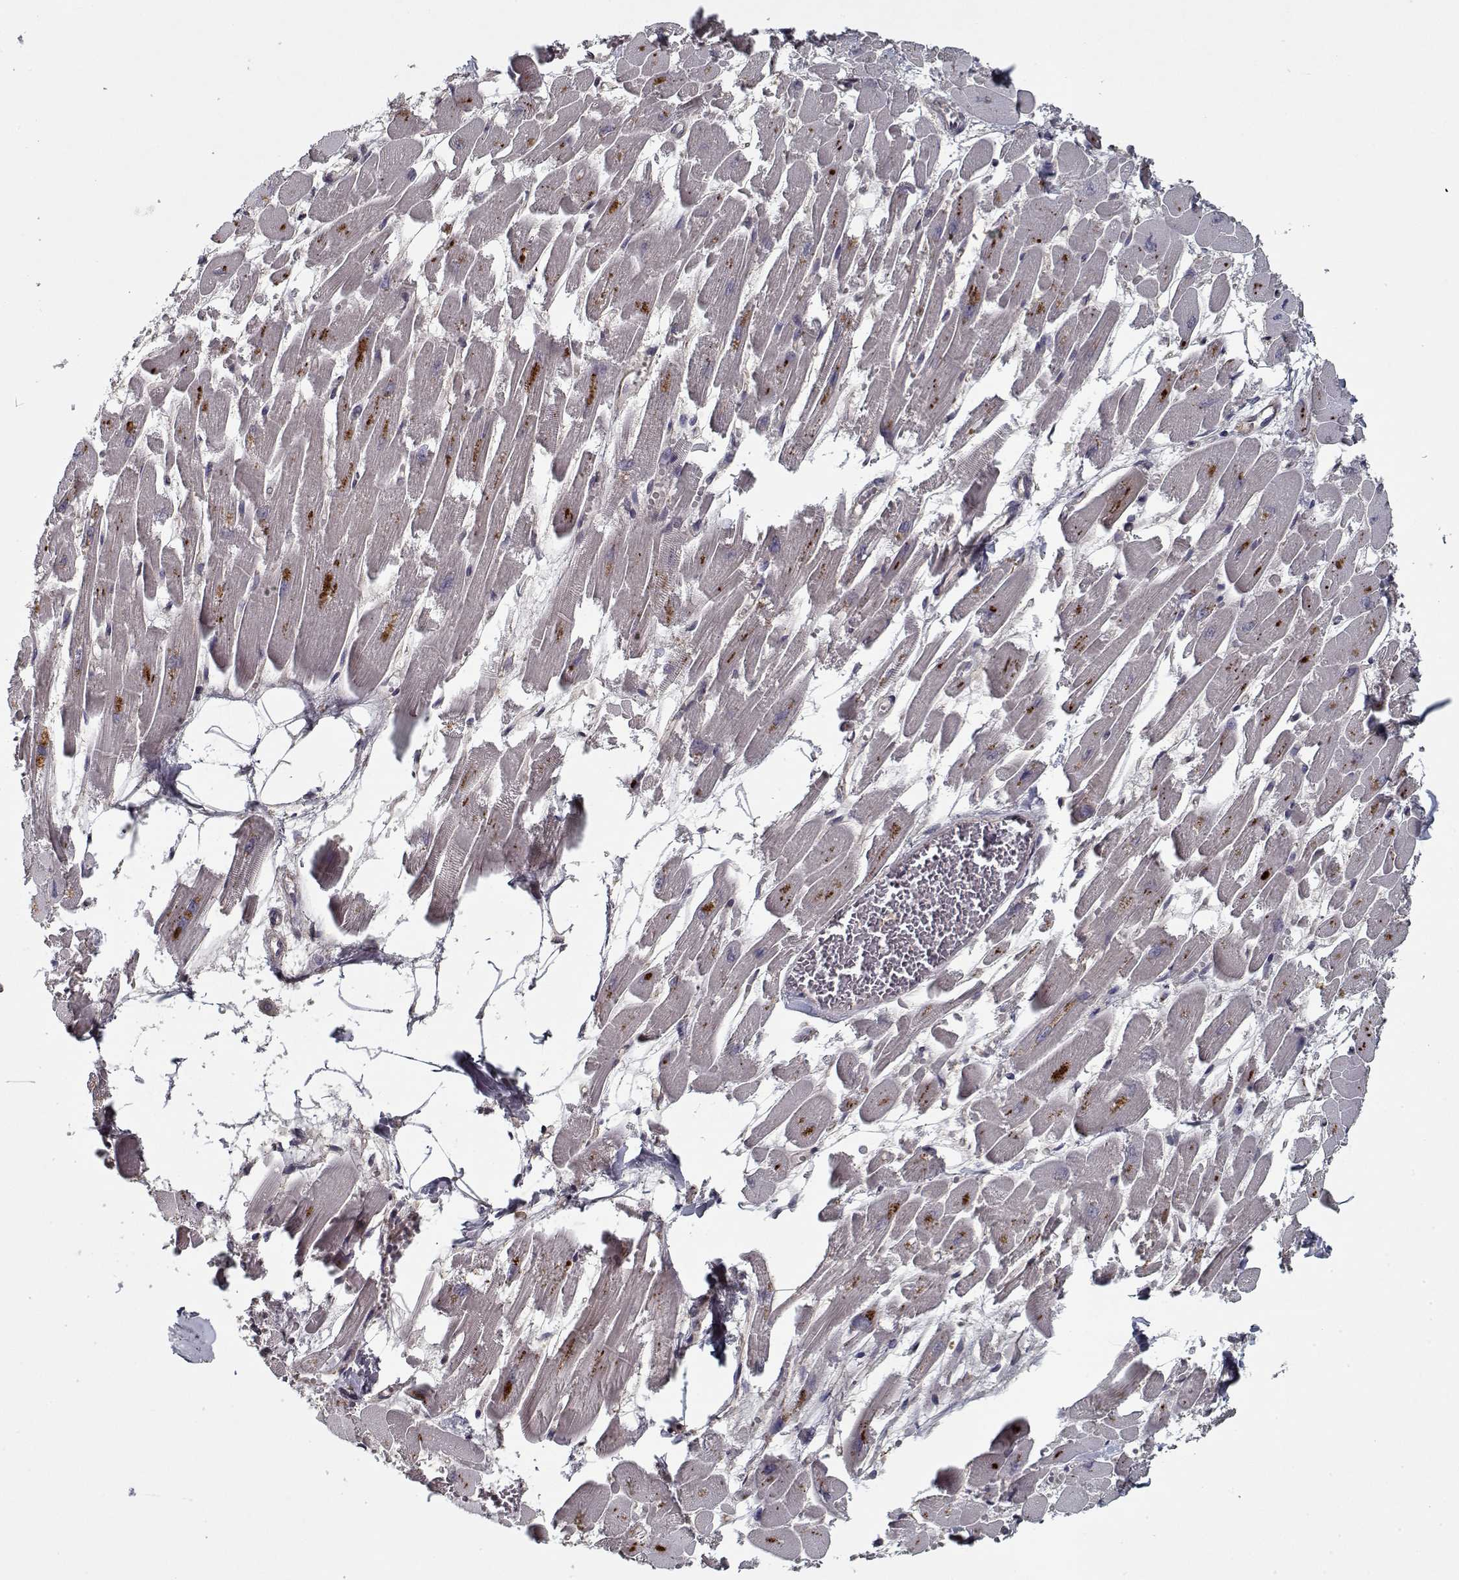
{"staining": {"intensity": "negative", "quantity": "none", "location": "none"}, "tissue": "heart muscle", "cell_type": "Cardiomyocytes", "image_type": "normal", "snomed": [{"axis": "morphology", "description": "Normal tissue, NOS"}, {"axis": "topography", "description": "Heart"}], "caption": "The photomicrograph shows no staining of cardiomyocytes in benign heart muscle. The staining was performed using DAB (3,3'-diaminobenzidine) to visualize the protein expression in brown, while the nuclei were stained in blue with hematoxylin (Magnification: 20x).", "gene": "NLK", "patient": {"sex": "female", "age": 52}}